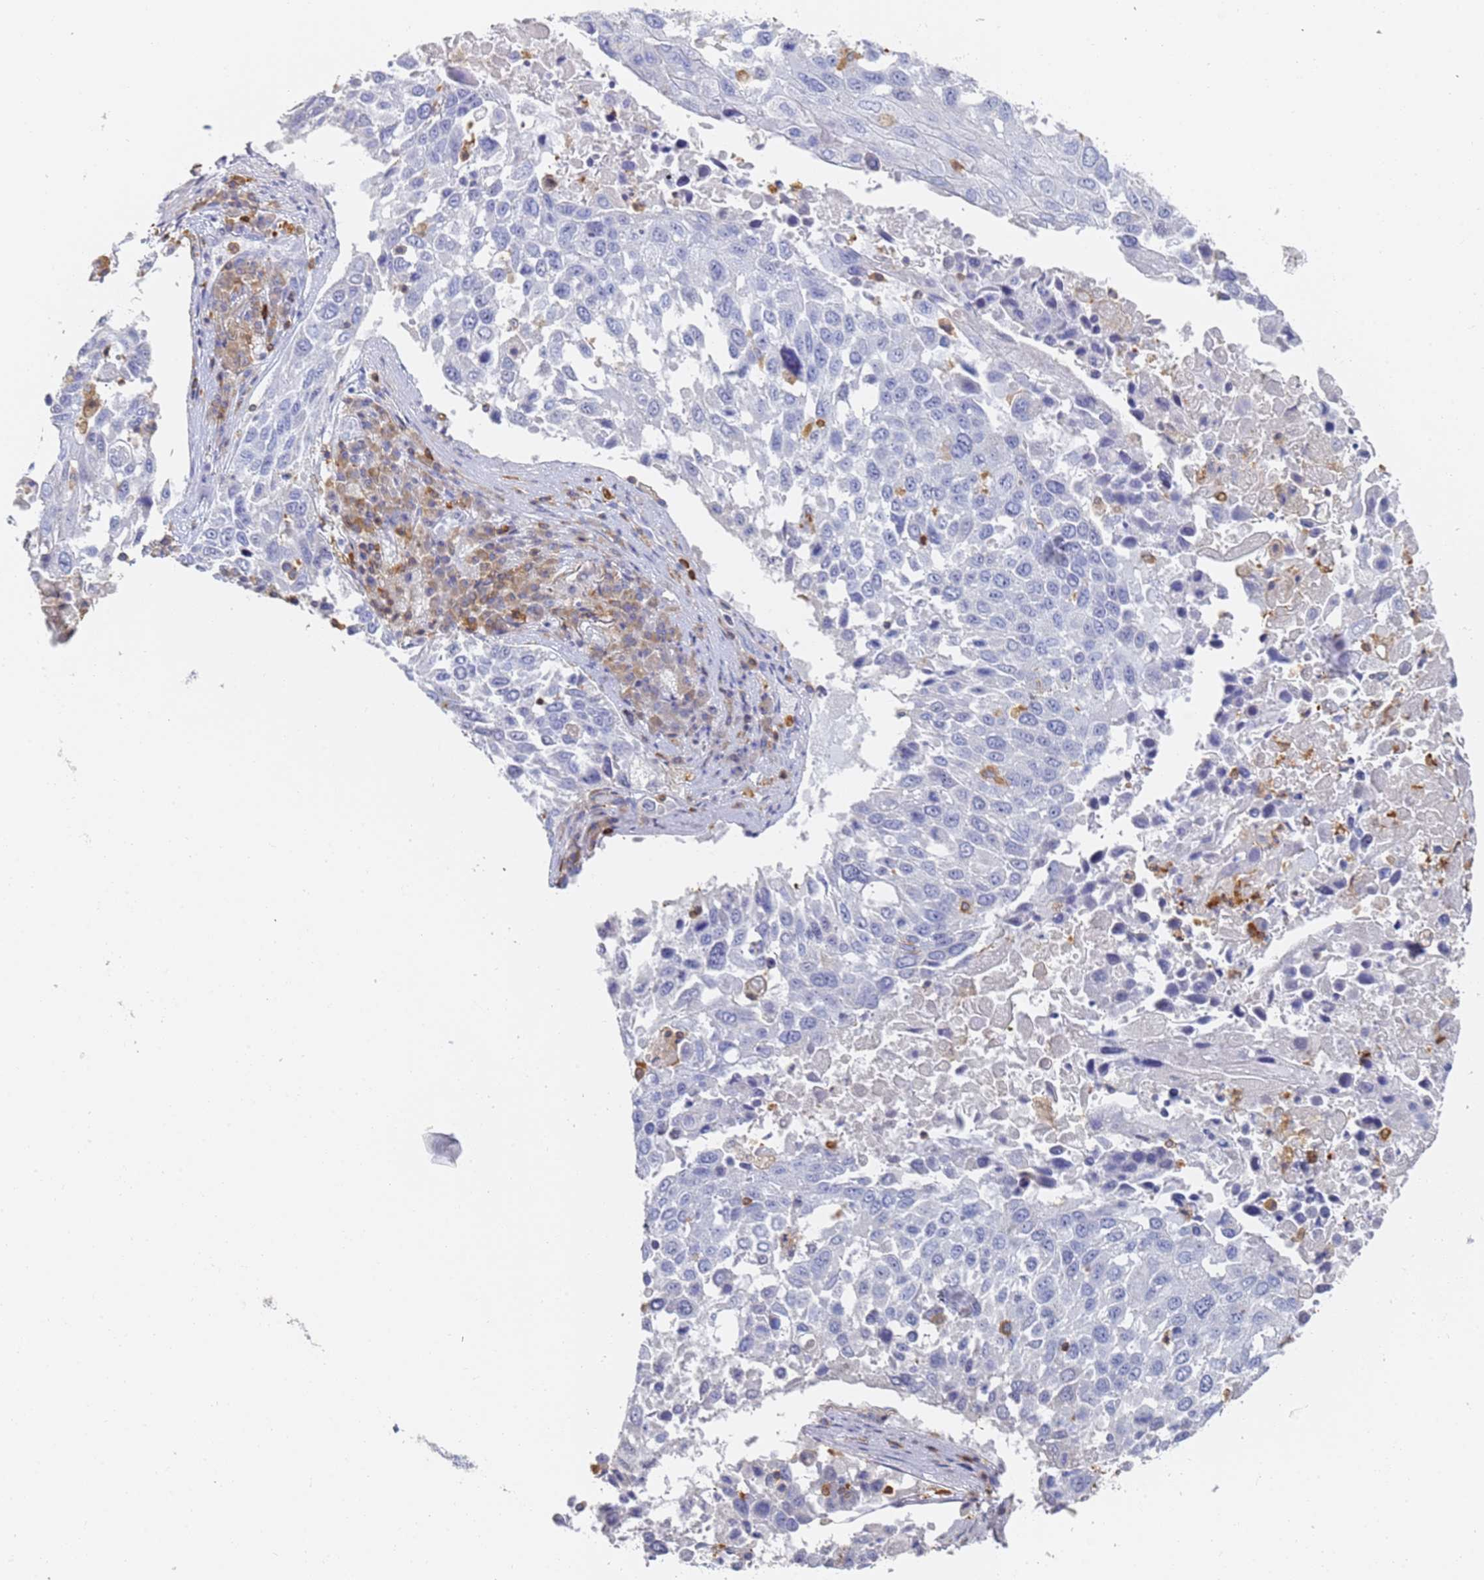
{"staining": {"intensity": "negative", "quantity": "none", "location": "none"}, "tissue": "lung cancer", "cell_type": "Tumor cells", "image_type": "cancer", "snomed": [{"axis": "morphology", "description": "Squamous cell carcinoma, NOS"}, {"axis": "topography", "description": "Lung"}], "caption": "This is a micrograph of IHC staining of lung cancer (squamous cell carcinoma), which shows no positivity in tumor cells.", "gene": "BIN2", "patient": {"sex": "male", "age": 65}}